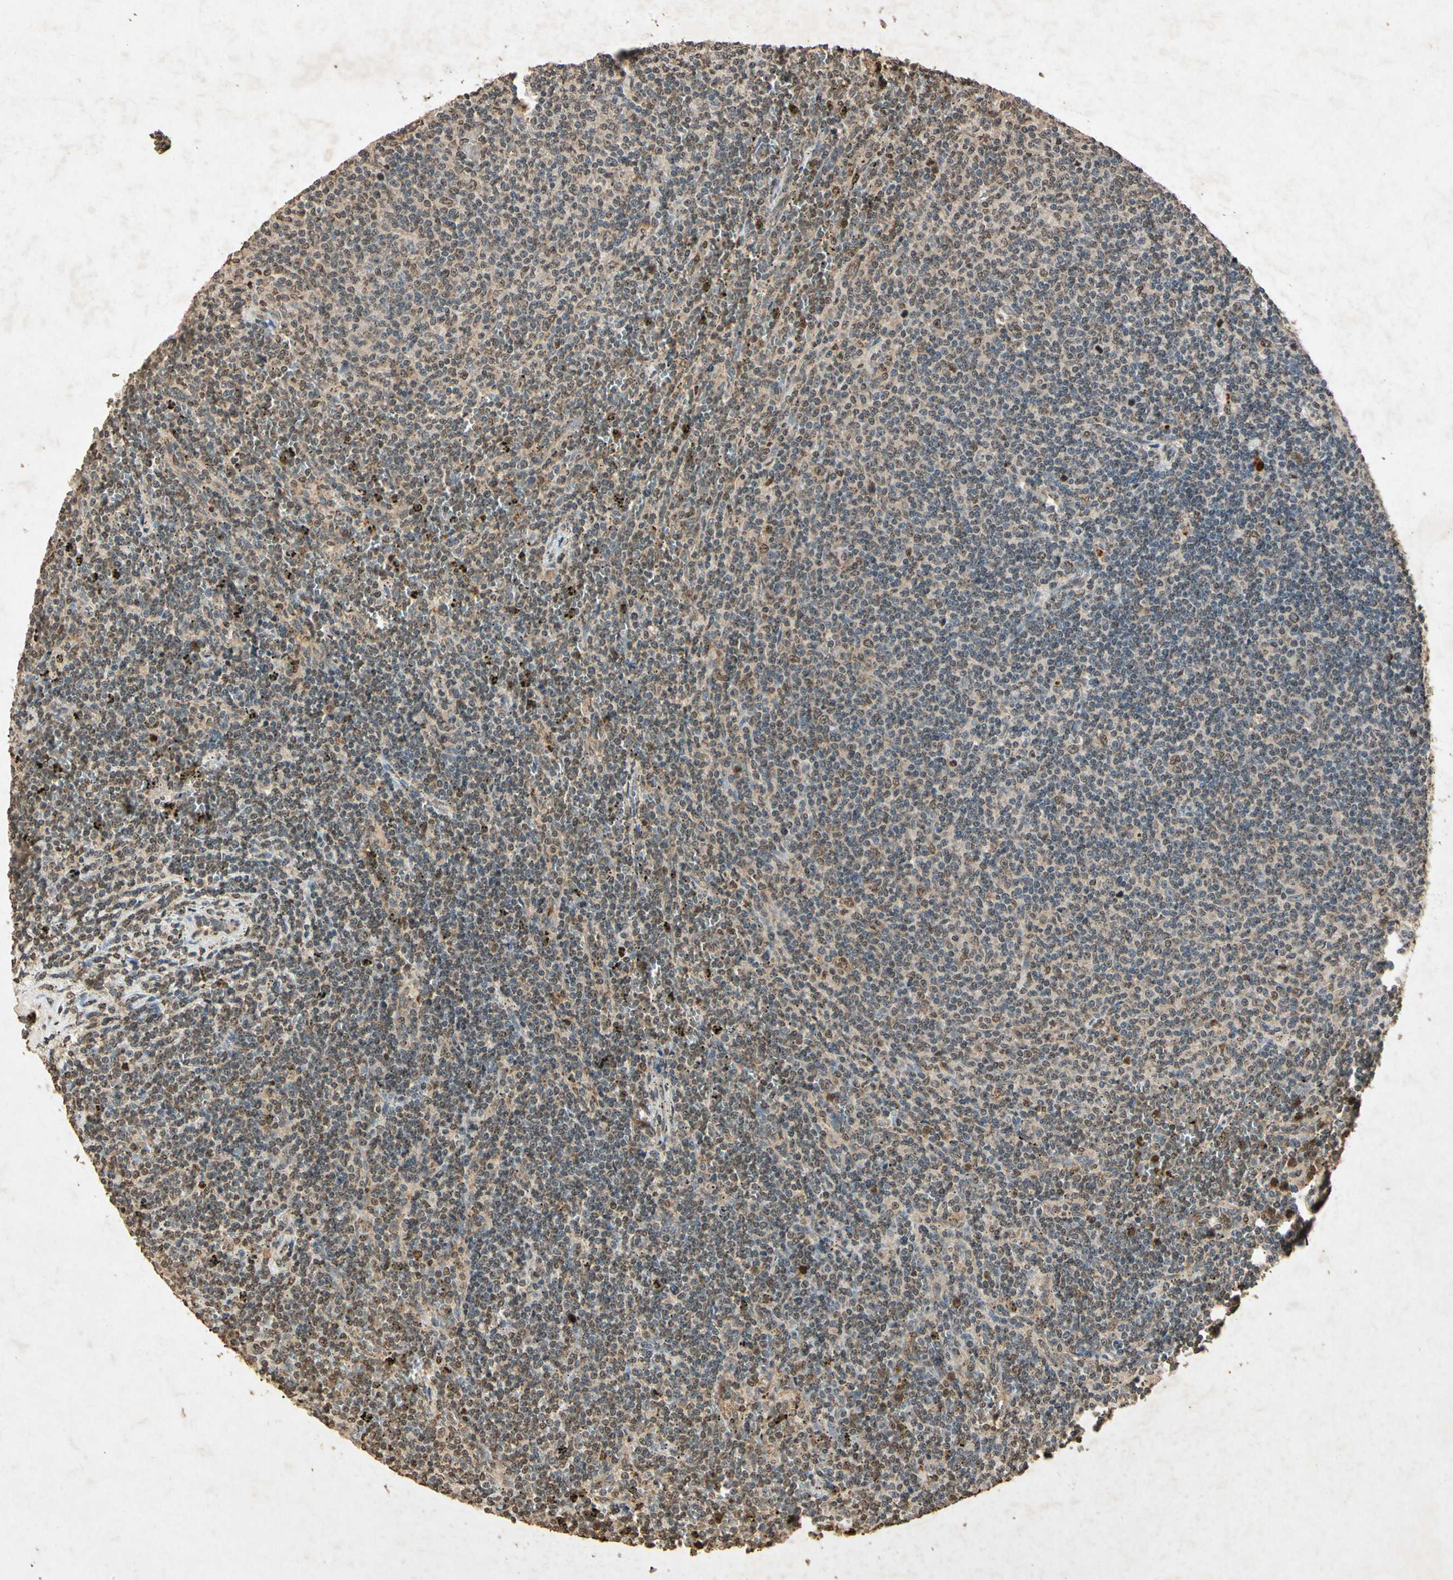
{"staining": {"intensity": "weak", "quantity": "25%-75%", "location": "nuclear"}, "tissue": "lymphoma", "cell_type": "Tumor cells", "image_type": "cancer", "snomed": [{"axis": "morphology", "description": "Malignant lymphoma, non-Hodgkin's type, Low grade"}, {"axis": "topography", "description": "Spleen"}], "caption": "Immunohistochemical staining of human low-grade malignant lymphoma, non-Hodgkin's type displays weak nuclear protein staining in about 25%-75% of tumor cells. (Stains: DAB in brown, nuclei in blue, Microscopy: brightfield microscopy at high magnification).", "gene": "MSRB1", "patient": {"sex": "female", "age": 50}}